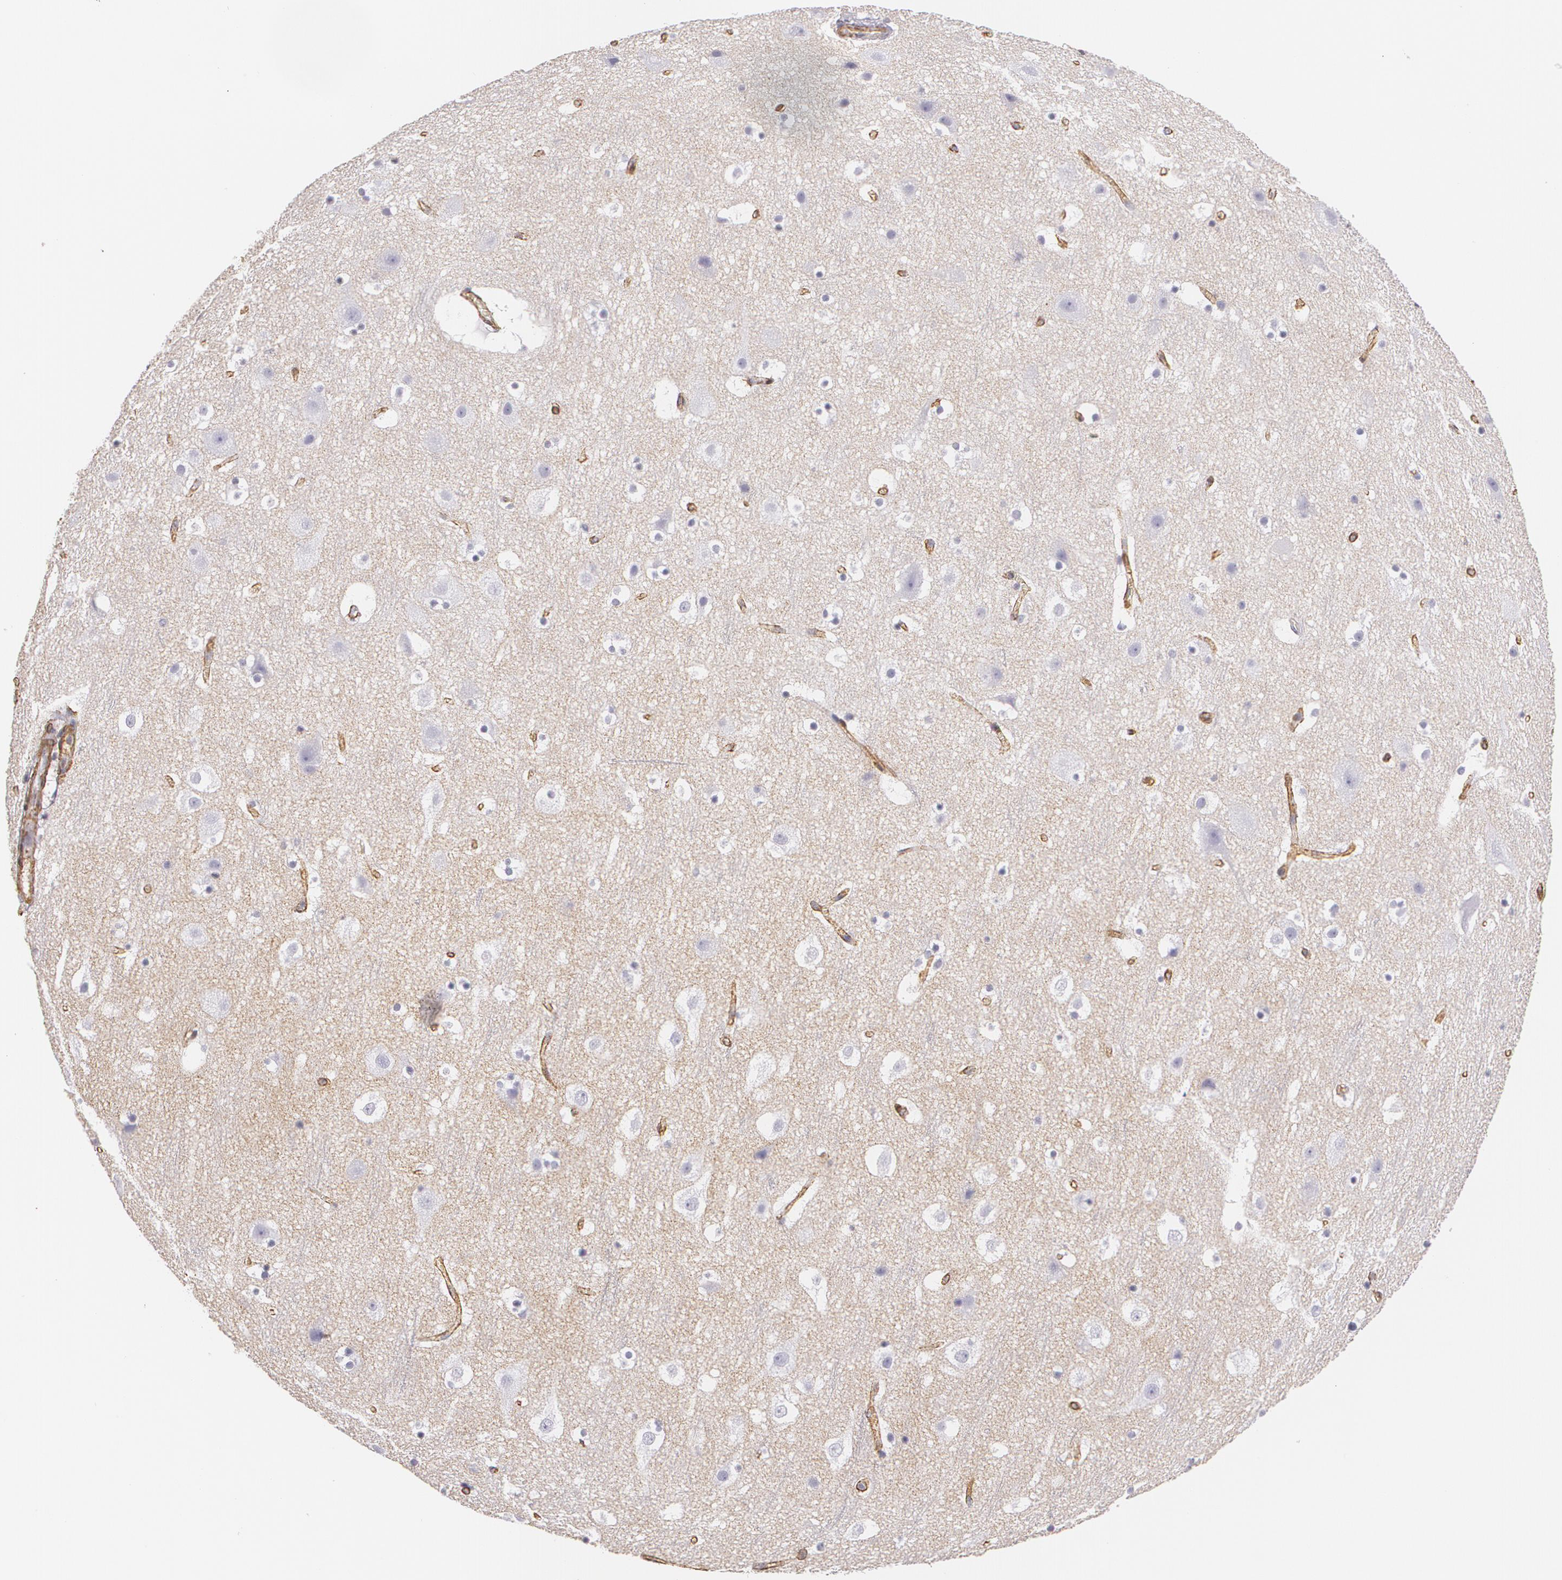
{"staining": {"intensity": "moderate", "quantity": ">75%", "location": "cytoplasmic/membranous"}, "tissue": "cerebral cortex", "cell_type": "Endothelial cells", "image_type": "normal", "snomed": [{"axis": "morphology", "description": "Normal tissue, NOS"}, {"axis": "topography", "description": "Cerebral cortex"}], "caption": "DAB immunohistochemical staining of benign human cerebral cortex reveals moderate cytoplasmic/membranous protein staining in about >75% of endothelial cells.", "gene": "VAMP1", "patient": {"sex": "male", "age": 45}}